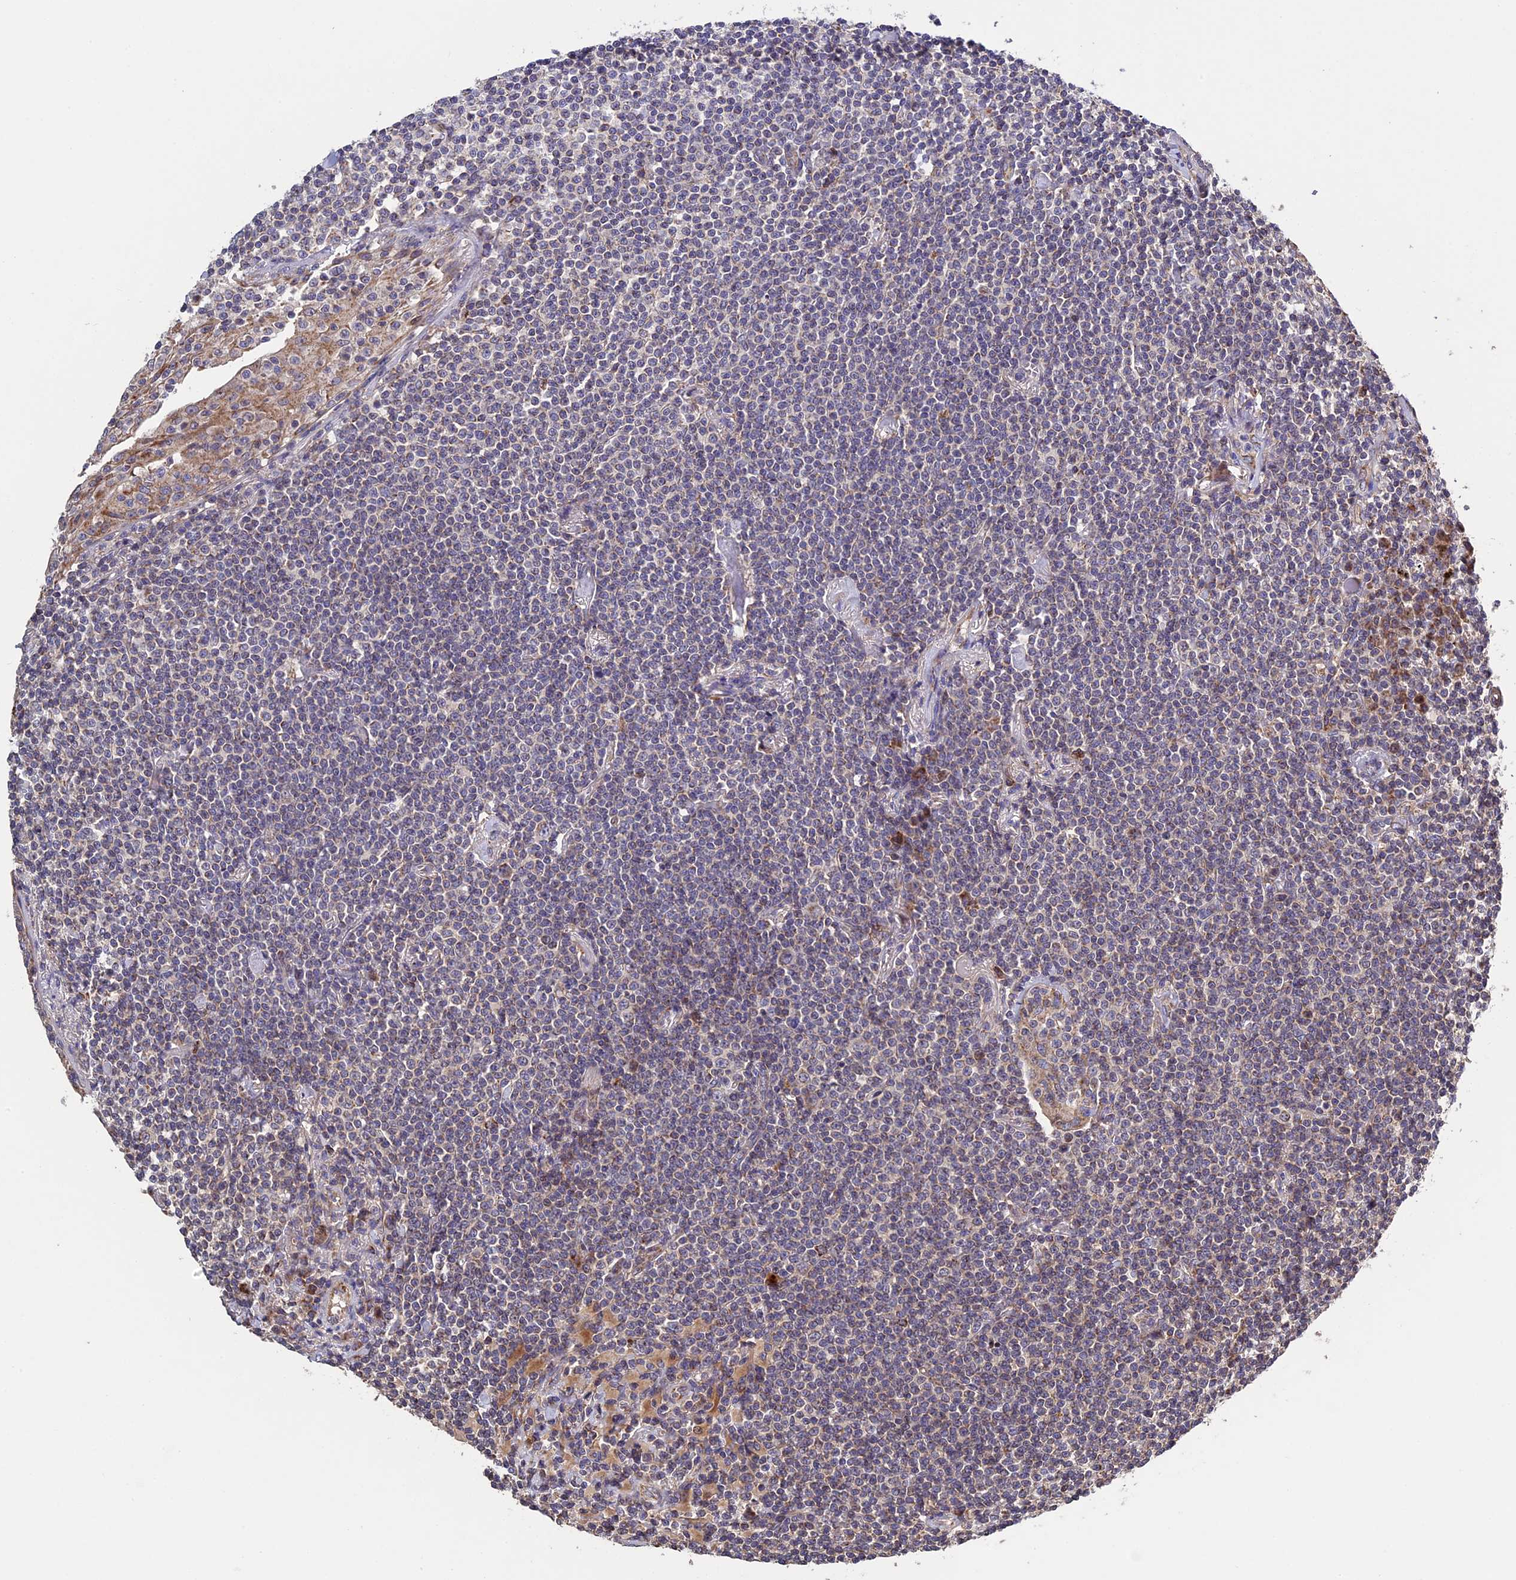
{"staining": {"intensity": "negative", "quantity": "none", "location": "none"}, "tissue": "lymphoma", "cell_type": "Tumor cells", "image_type": "cancer", "snomed": [{"axis": "morphology", "description": "Malignant lymphoma, non-Hodgkin's type, Low grade"}, {"axis": "topography", "description": "Lung"}], "caption": "Tumor cells show no significant staining in lymphoma.", "gene": "RNF17", "patient": {"sex": "female", "age": 71}}